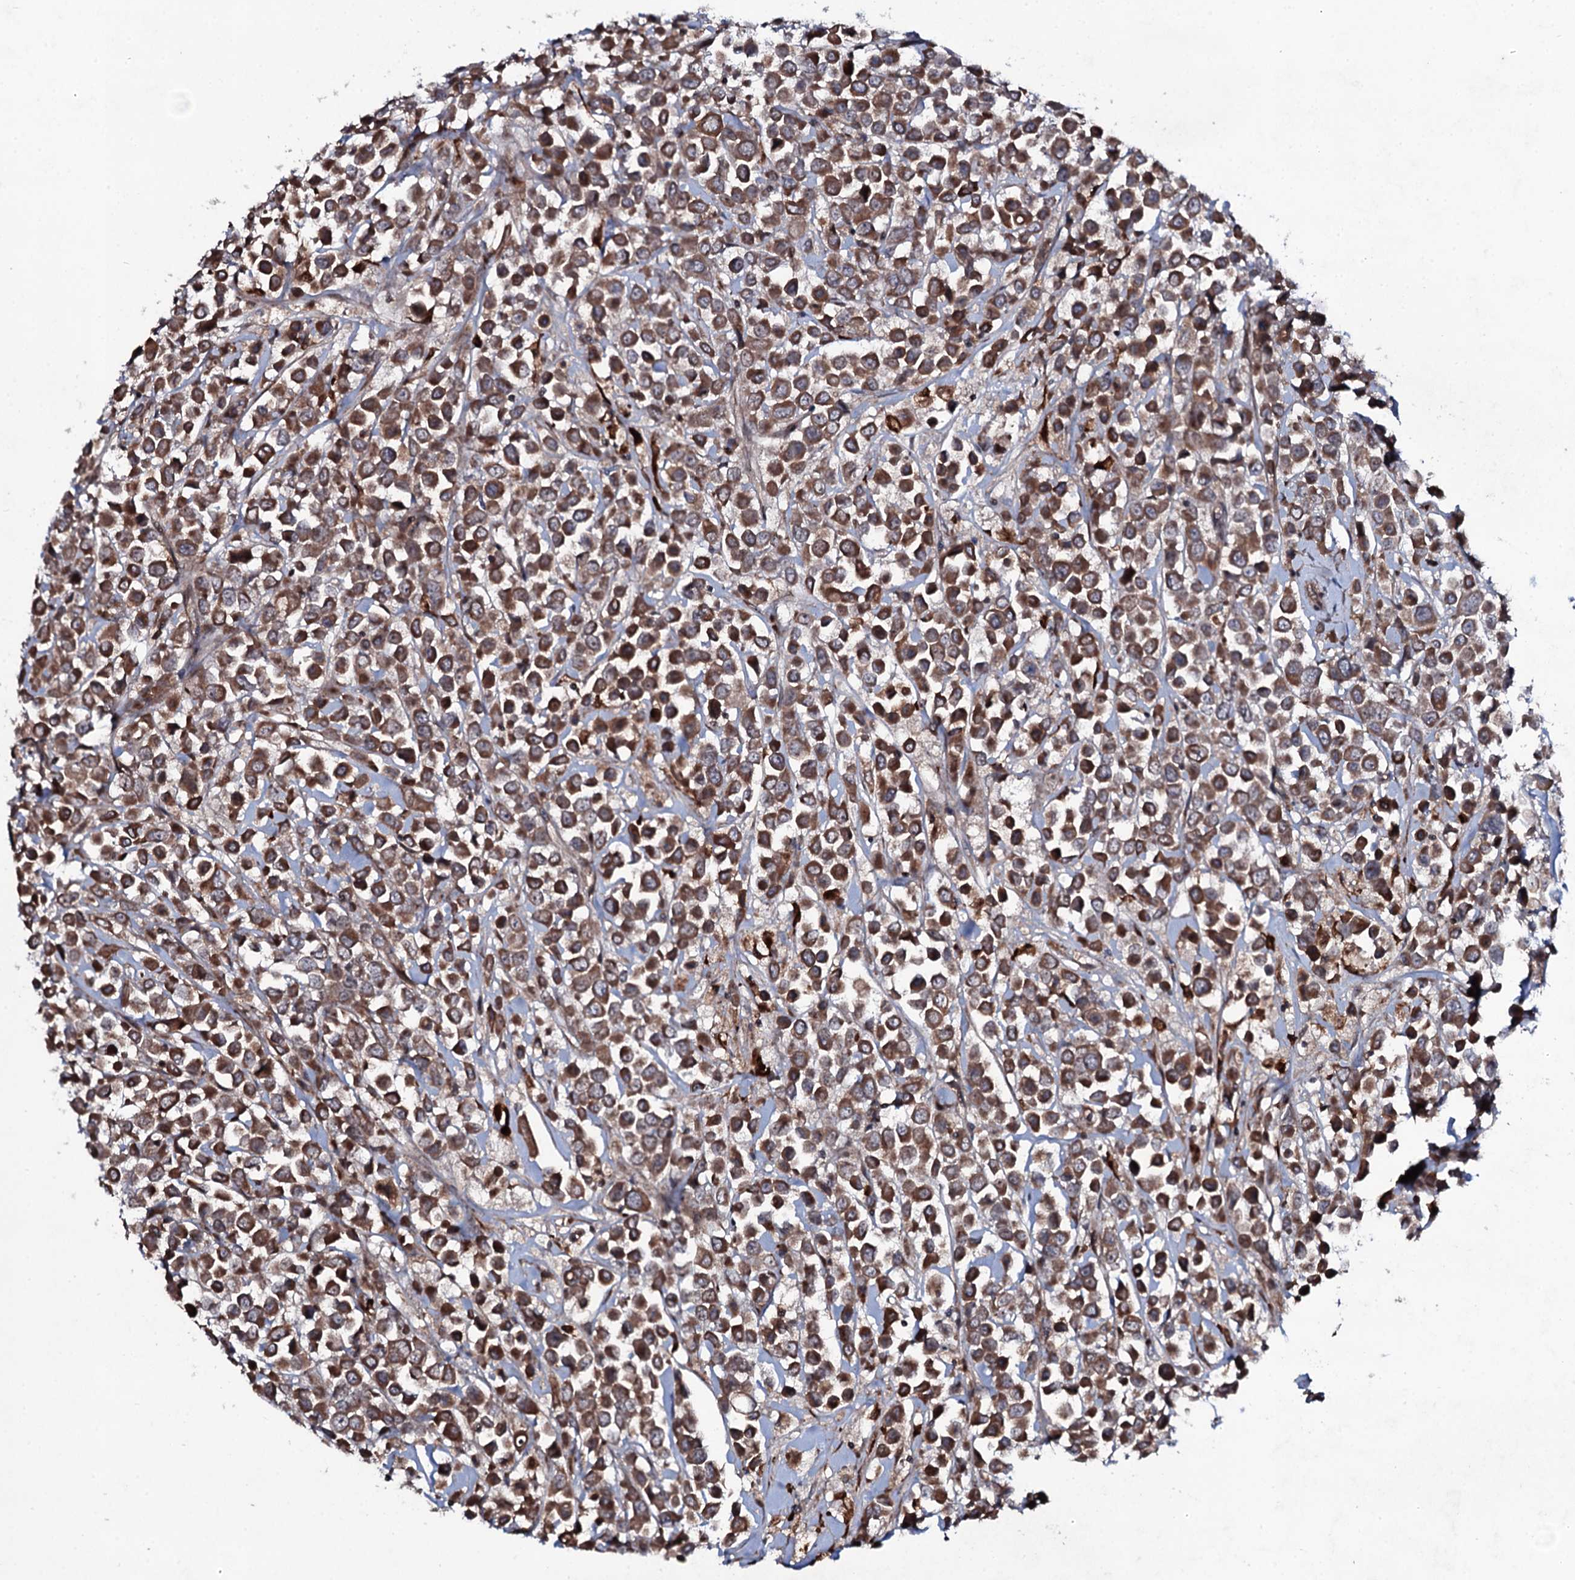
{"staining": {"intensity": "strong", "quantity": ">75%", "location": "cytoplasmic/membranous"}, "tissue": "breast cancer", "cell_type": "Tumor cells", "image_type": "cancer", "snomed": [{"axis": "morphology", "description": "Duct carcinoma"}, {"axis": "topography", "description": "Breast"}], "caption": "A photomicrograph of human breast cancer stained for a protein displays strong cytoplasmic/membranous brown staining in tumor cells.", "gene": "SNAP23", "patient": {"sex": "female", "age": 61}}